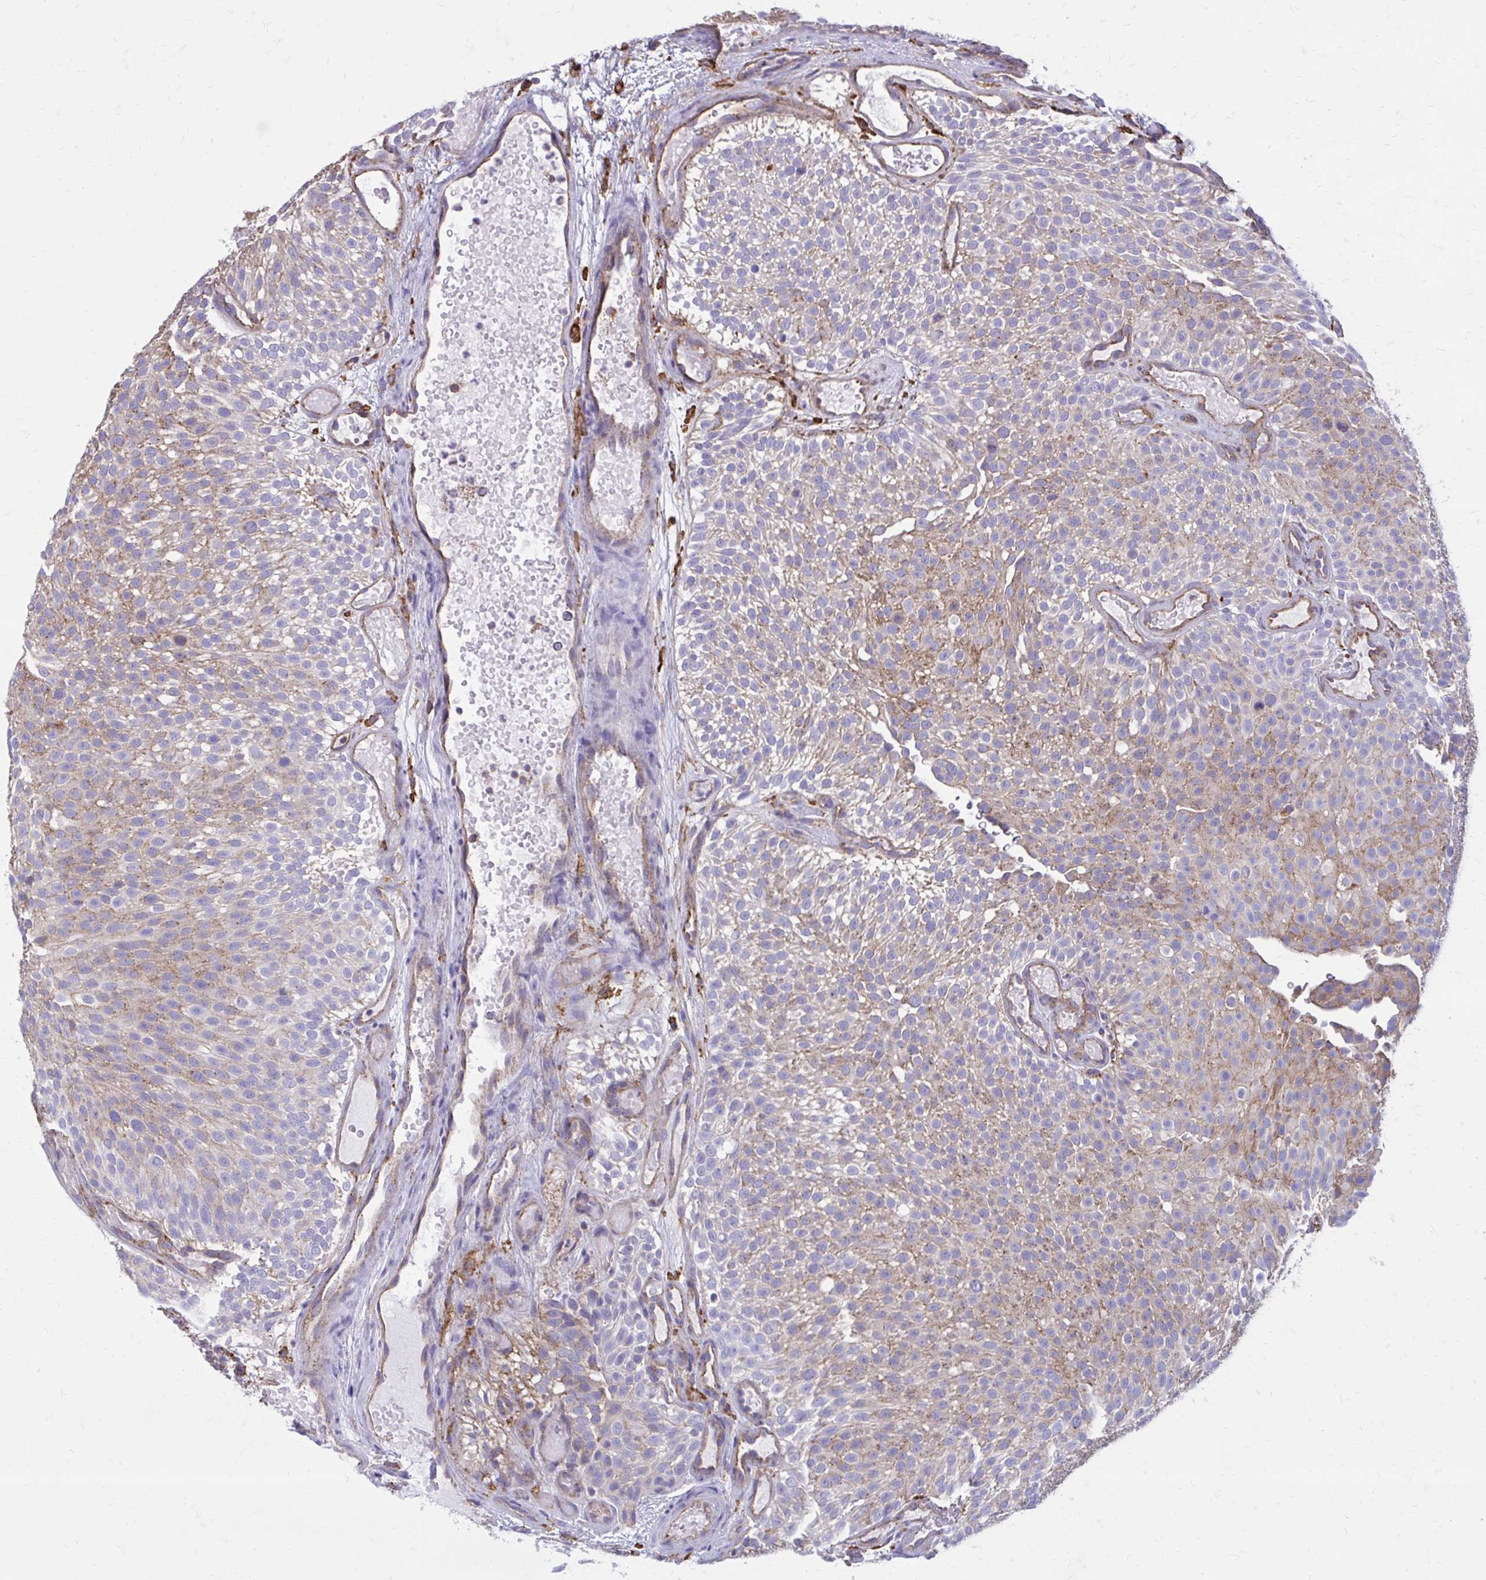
{"staining": {"intensity": "moderate", "quantity": "25%-75%", "location": "cytoplasmic/membranous"}, "tissue": "urothelial cancer", "cell_type": "Tumor cells", "image_type": "cancer", "snomed": [{"axis": "morphology", "description": "Urothelial carcinoma, Low grade"}, {"axis": "topography", "description": "Urinary bladder"}], "caption": "DAB immunohistochemical staining of human urothelial carcinoma (low-grade) exhibits moderate cytoplasmic/membranous protein positivity in approximately 25%-75% of tumor cells.", "gene": "CLTA", "patient": {"sex": "male", "age": 78}}